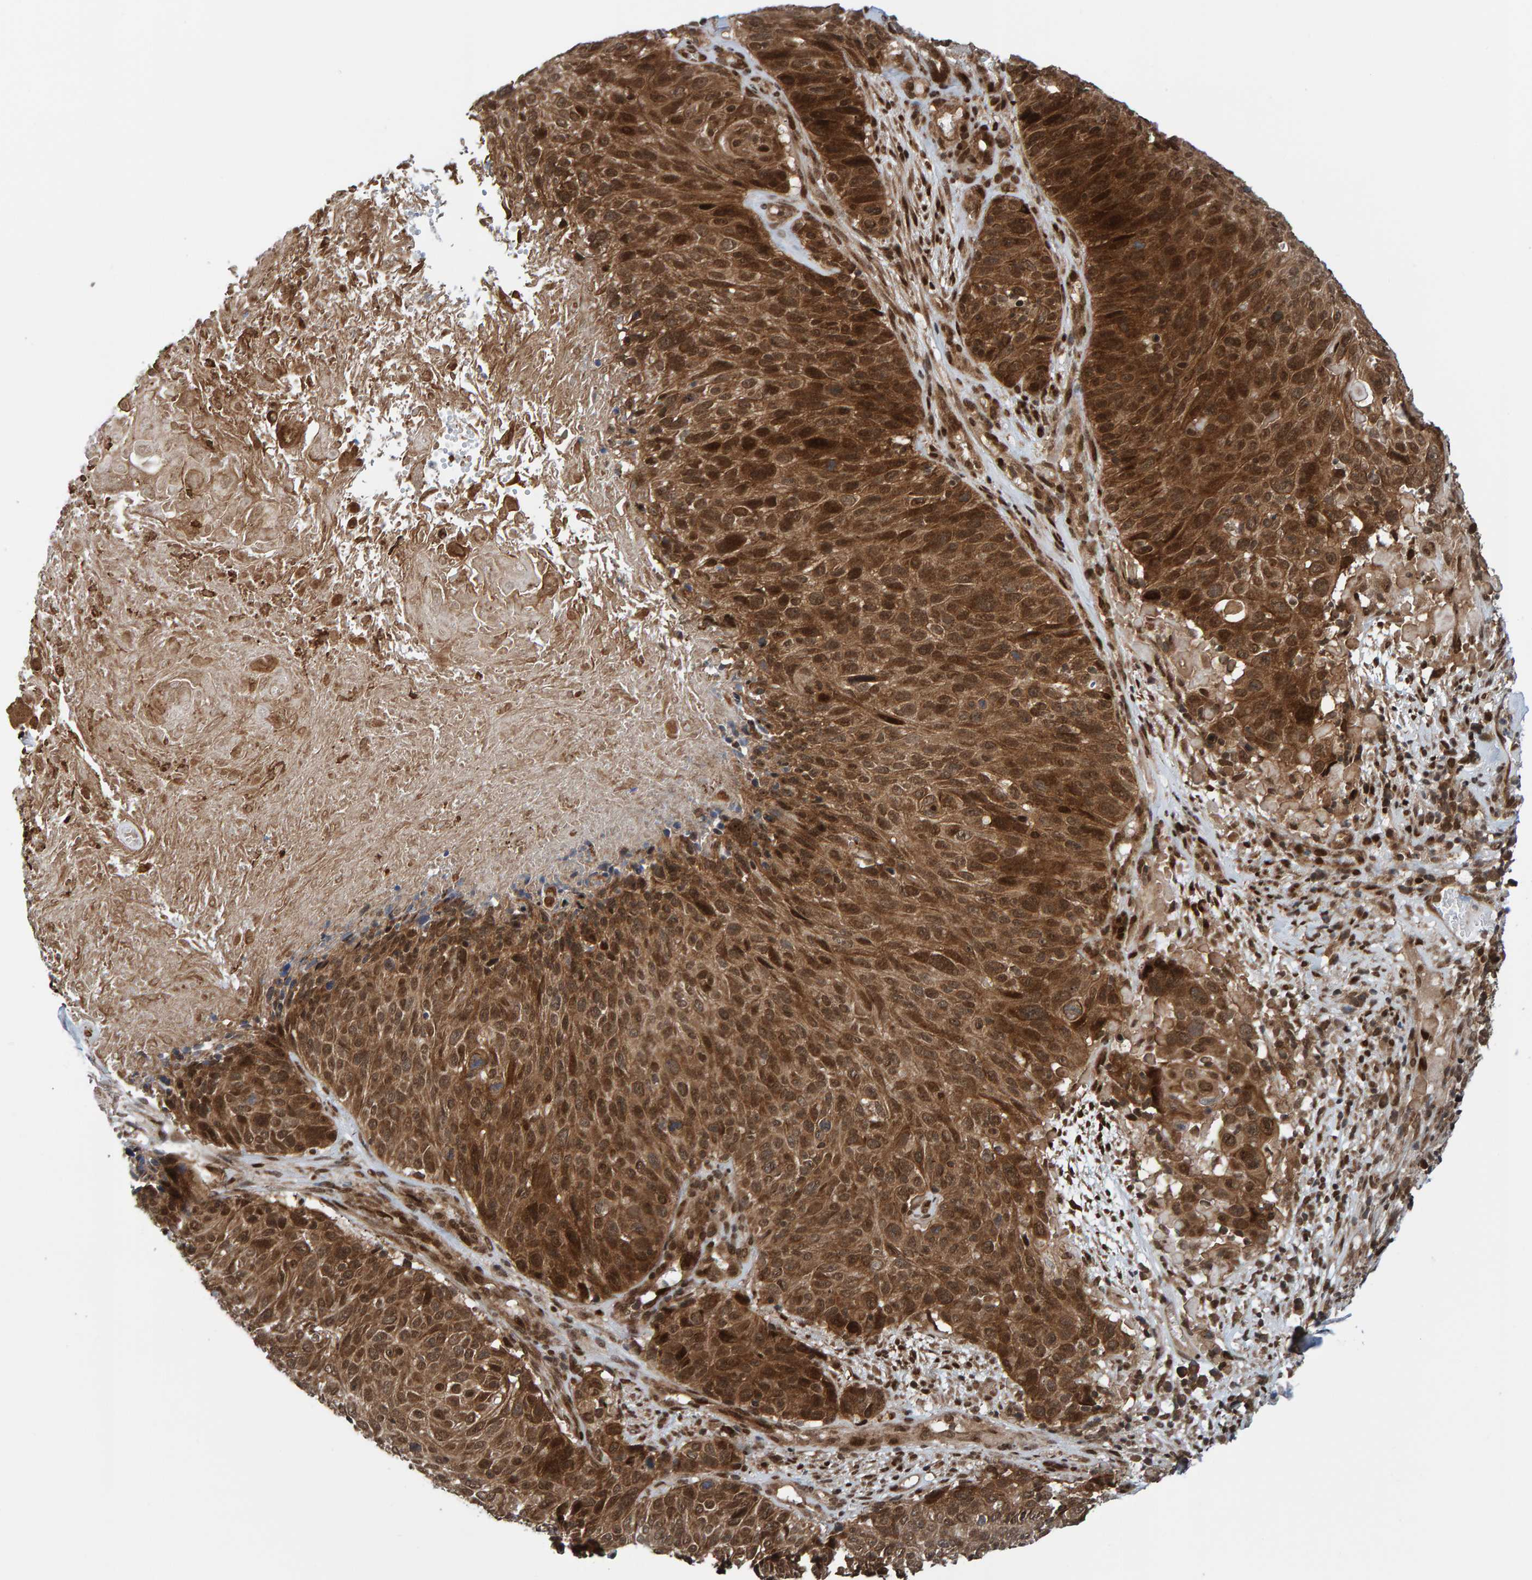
{"staining": {"intensity": "moderate", "quantity": ">75%", "location": "cytoplasmic/membranous,nuclear"}, "tissue": "cervical cancer", "cell_type": "Tumor cells", "image_type": "cancer", "snomed": [{"axis": "morphology", "description": "Squamous cell carcinoma, NOS"}, {"axis": "topography", "description": "Cervix"}], "caption": "Immunohistochemistry (IHC) micrograph of squamous cell carcinoma (cervical) stained for a protein (brown), which demonstrates medium levels of moderate cytoplasmic/membranous and nuclear expression in about >75% of tumor cells.", "gene": "ZNF366", "patient": {"sex": "female", "age": 74}}